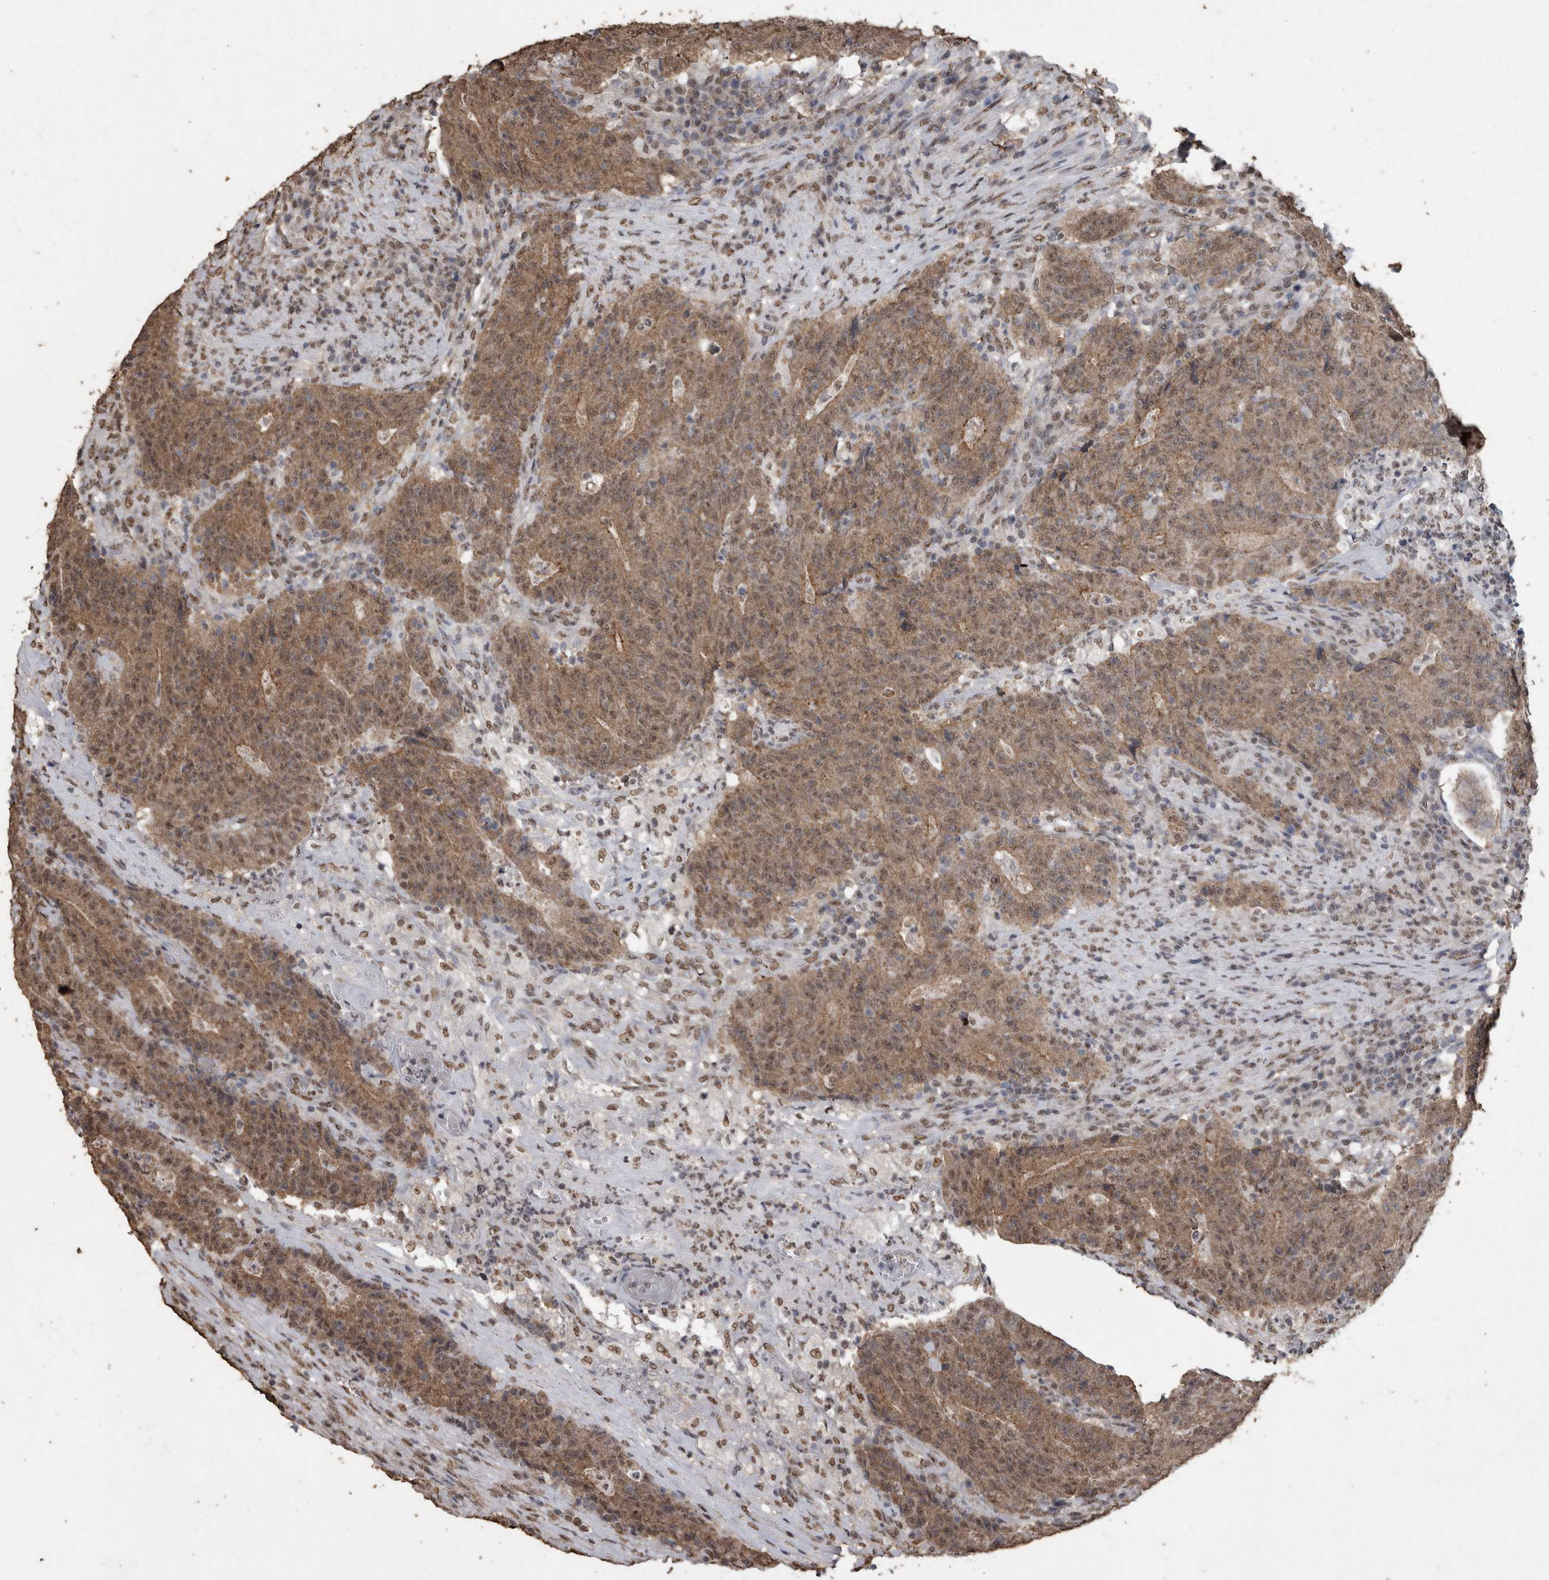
{"staining": {"intensity": "moderate", "quantity": ">75%", "location": "cytoplasmic/membranous,nuclear"}, "tissue": "colorectal cancer", "cell_type": "Tumor cells", "image_type": "cancer", "snomed": [{"axis": "morphology", "description": "Normal tissue, NOS"}, {"axis": "morphology", "description": "Adenocarcinoma, NOS"}, {"axis": "topography", "description": "Colon"}], "caption": "Moderate cytoplasmic/membranous and nuclear expression for a protein is present in approximately >75% of tumor cells of colorectal cancer using IHC.", "gene": "SMAD7", "patient": {"sex": "female", "age": 75}}